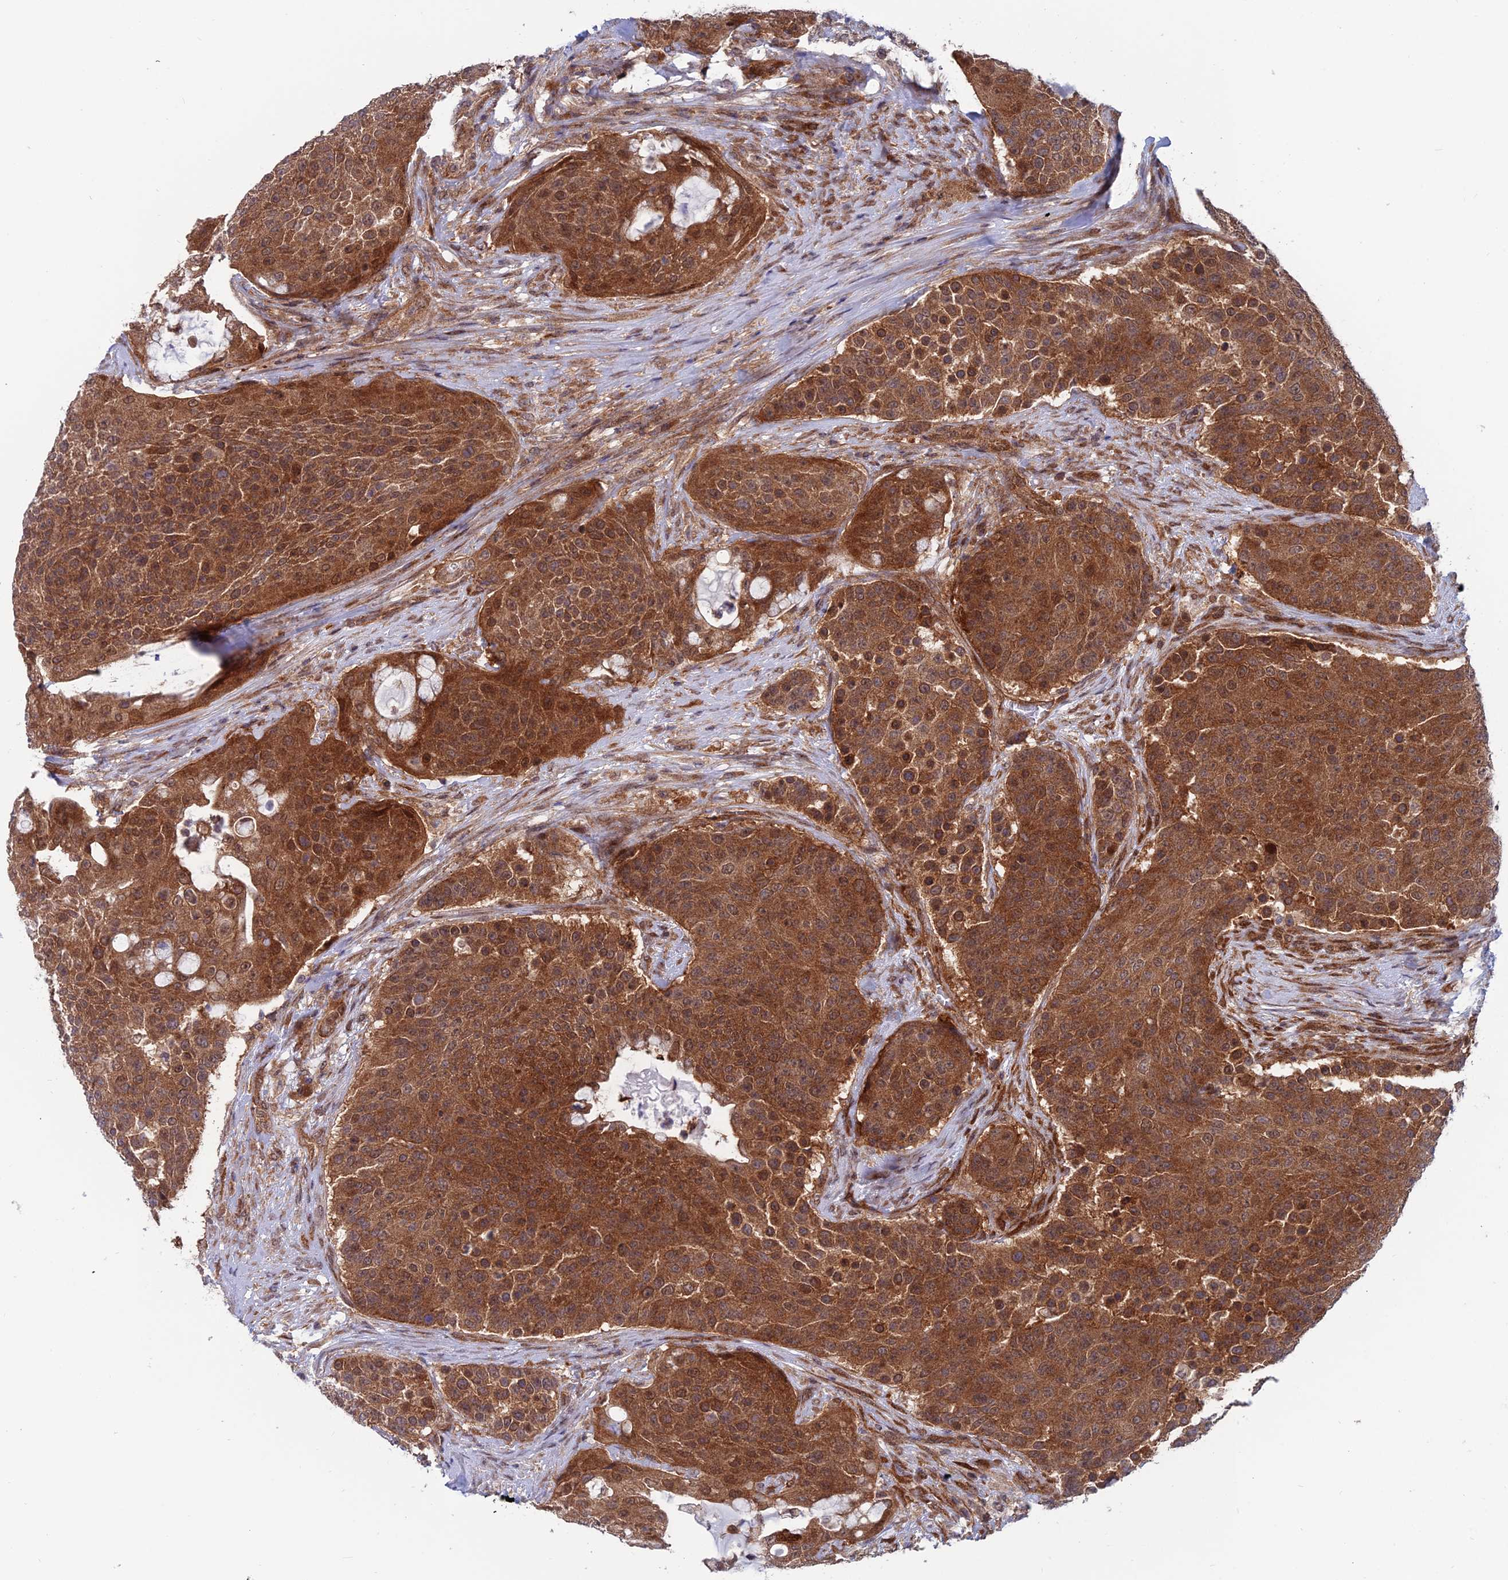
{"staining": {"intensity": "strong", "quantity": ">75%", "location": "cytoplasmic/membranous,nuclear"}, "tissue": "urothelial cancer", "cell_type": "Tumor cells", "image_type": "cancer", "snomed": [{"axis": "morphology", "description": "Urothelial carcinoma, High grade"}, {"axis": "topography", "description": "Urinary bladder"}], "caption": "Immunohistochemistry (IHC) photomicrograph of neoplastic tissue: human urothelial cancer stained using immunohistochemistry demonstrates high levels of strong protein expression localized specifically in the cytoplasmic/membranous and nuclear of tumor cells, appearing as a cytoplasmic/membranous and nuclear brown color.", "gene": "IGBP1", "patient": {"sex": "female", "age": 63}}